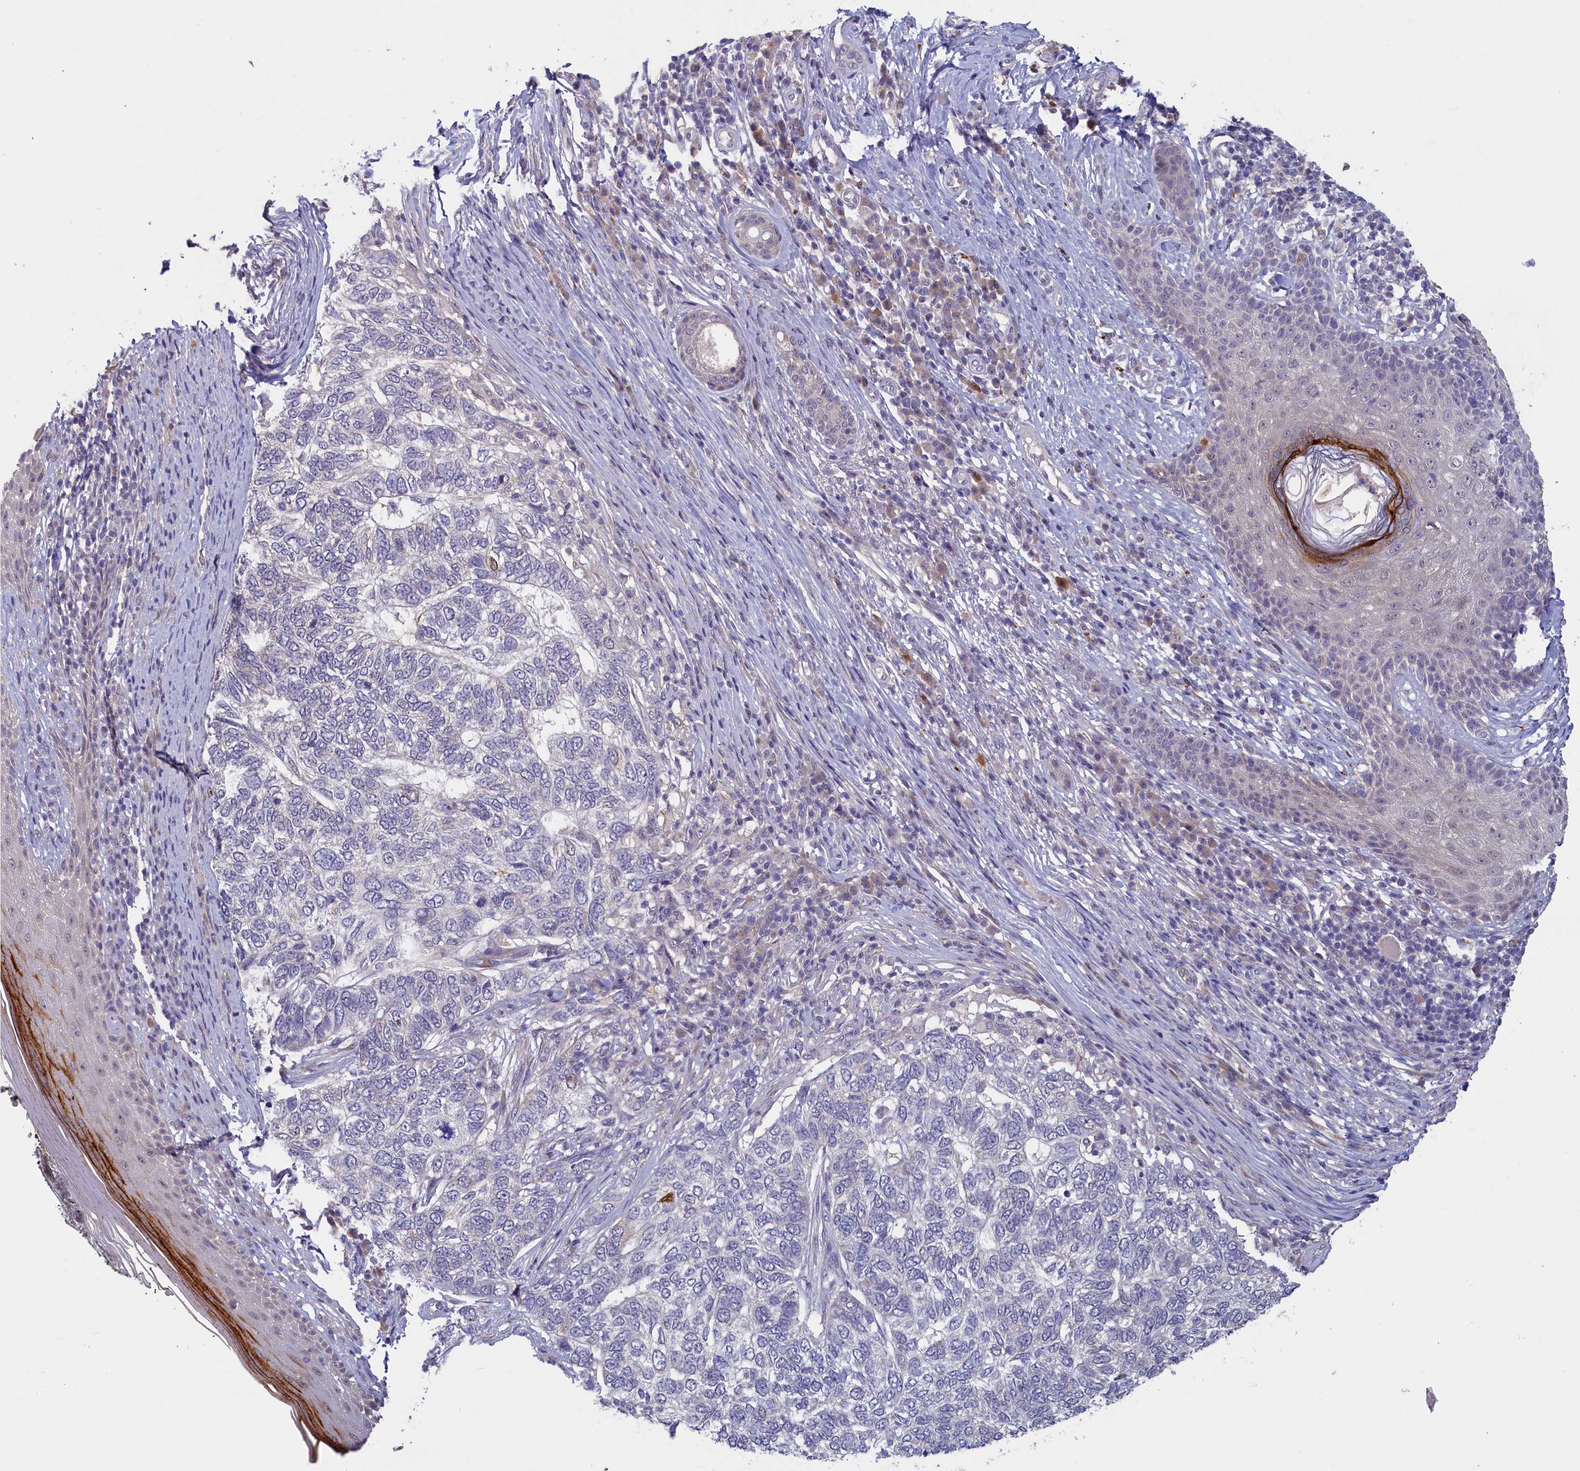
{"staining": {"intensity": "negative", "quantity": "none", "location": "none"}, "tissue": "skin cancer", "cell_type": "Tumor cells", "image_type": "cancer", "snomed": [{"axis": "morphology", "description": "Basal cell carcinoma"}, {"axis": "topography", "description": "Skin"}], "caption": "This is a photomicrograph of immunohistochemistry staining of skin cancer, which shows no positivity in tumor cells. (Stains: DAB immunohistochemistry (IHC) with hematoxylin counter stain, Microscopy: brightfield microscopy at high magnification).", "gene": "UCHL3", "patient": {"sex": "female", "age": 65}}